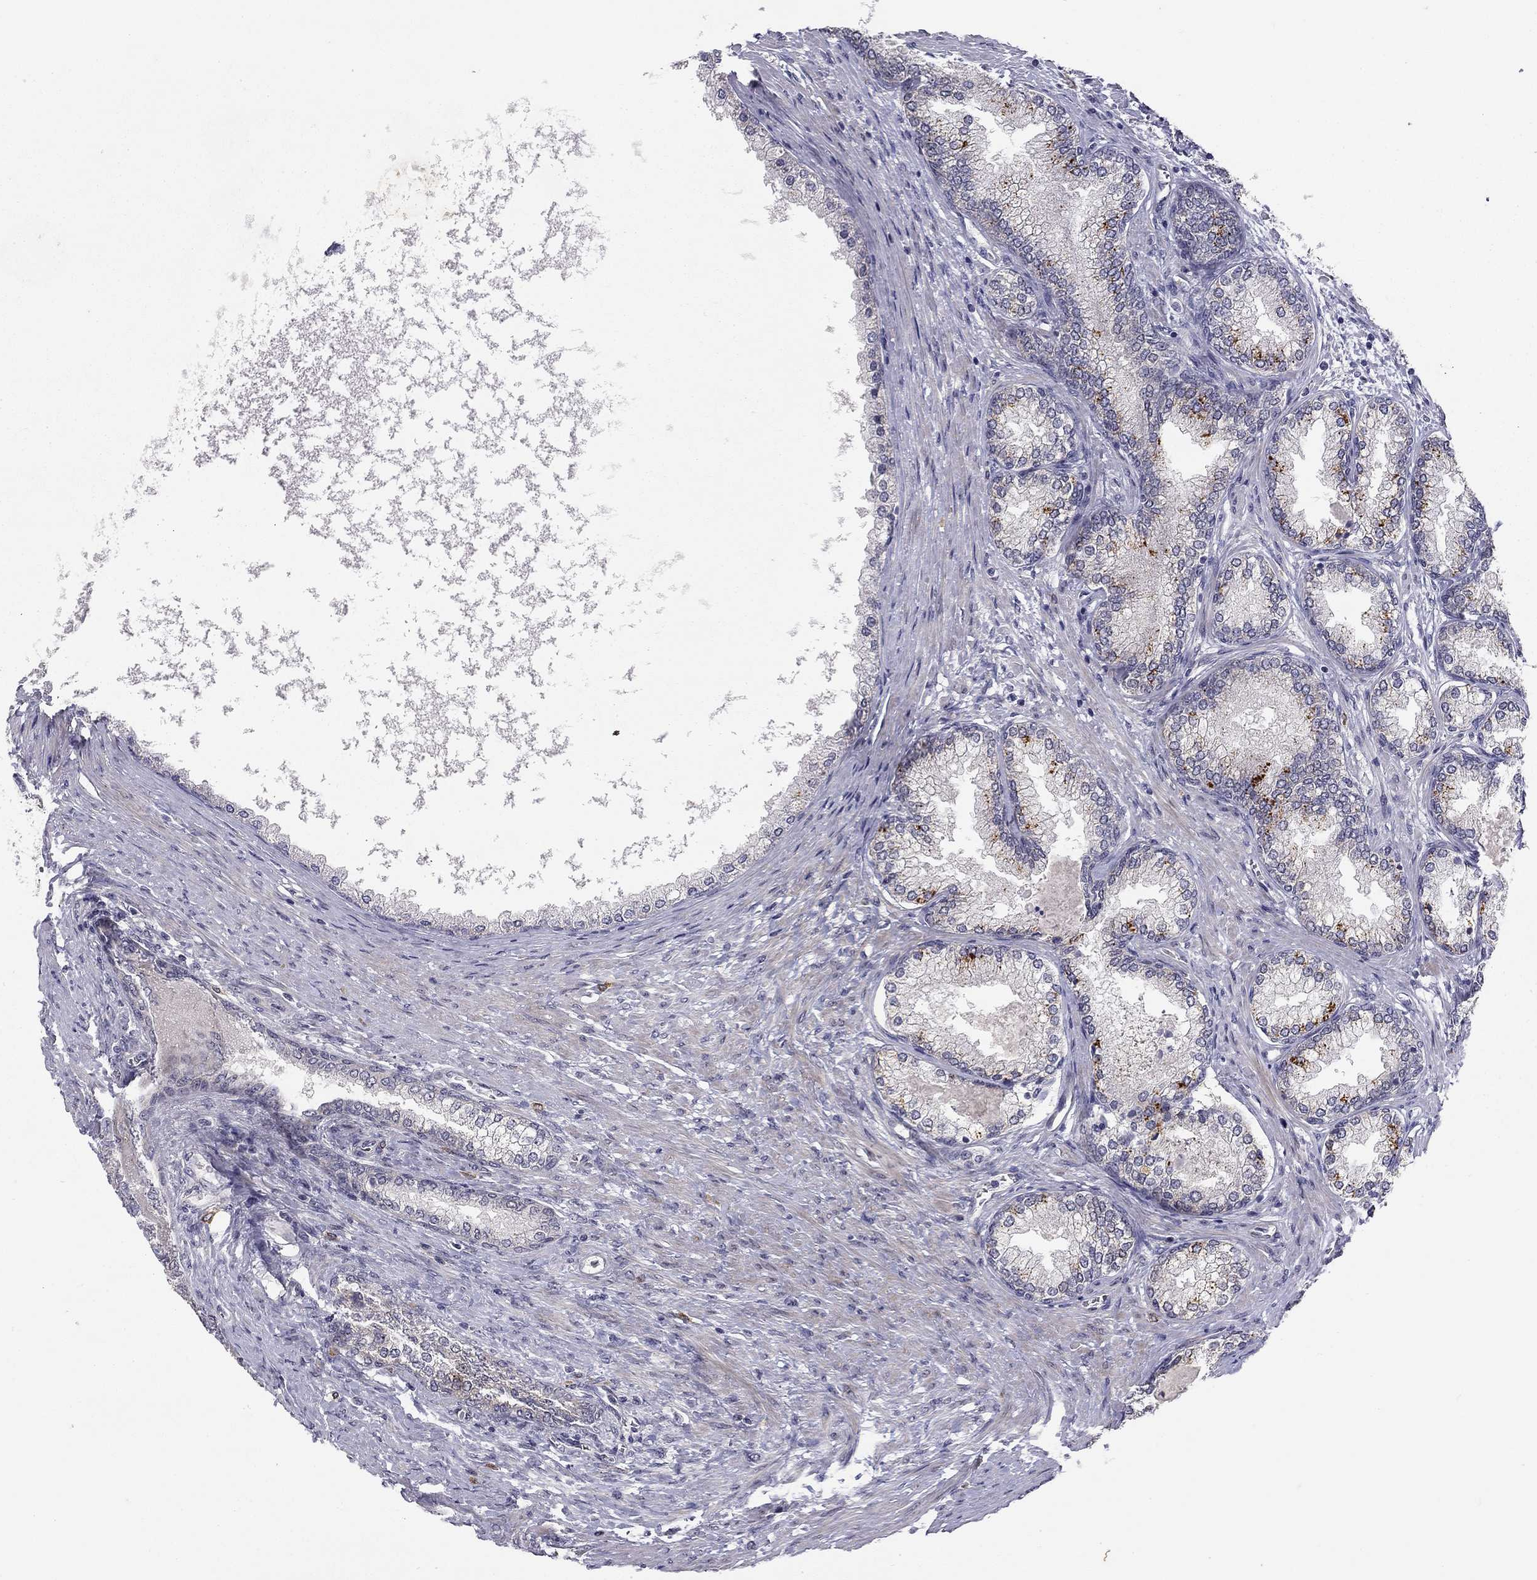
{"staining": {"intensity": "weak", "quantity": "25%-75%", "location": "cytoplasmic/membranous"}, "tissue": "prostate", "cell_type": "Glandular cells", "image_type": "normal", "snomed": [{"axis": "morphology", "description": "Normal tissue, NOS"}, {"axis": "topography", "description": "Prostate"}], "caption": "DAB (3,3'-diaminobenzidine) immunohistochemical staining of benign human prostate exhibits weak cytoplasmic/membranous protein staining in approximately 25%-75% of glandular cells.", "gene": "STXBP6", "patient": {"sex": "male", "age": 72}}